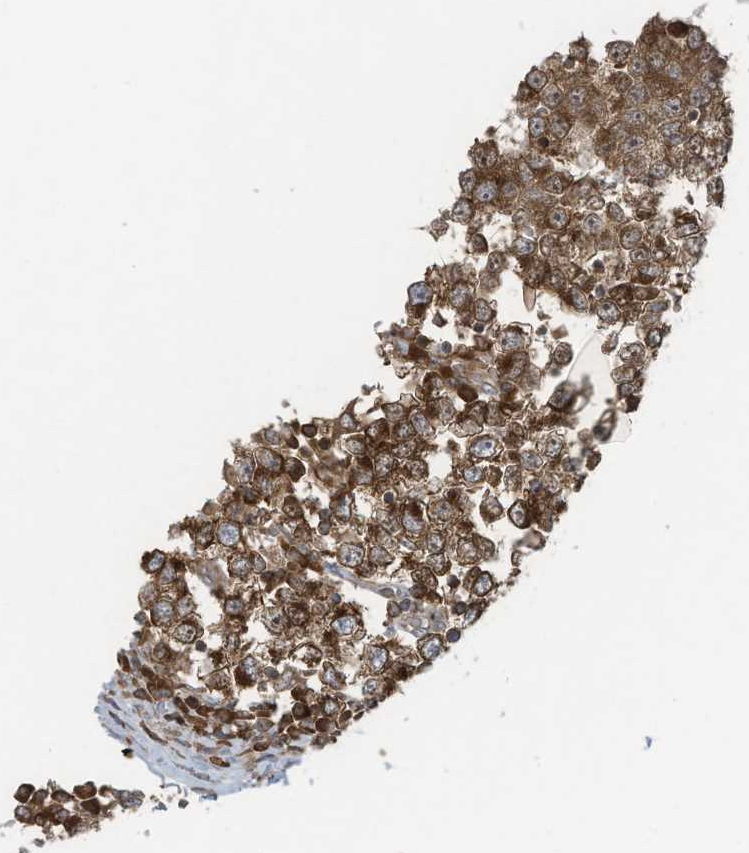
{"staining": {"intensity": "moderate", "quantity": ">75%", "location": "cytoplasmic/membranous,nuclear"}, "tissue": "testis cancer", "cell_type": "Tumor cells", "image_type": "cancer", "snomed": [{"axis": "morphology", "description": "Seminoma, NOS"}, {"axis": "topography", "description": "Testis"}], "caption": "Immunohistochemistry photomicrograph of testis cancer (seminoma) stained for a protein (brown), which exhibits medium levels of moderate cytoplasmic/membranous and nuclear expression in approximately >75% of tumor cells.", "gene": "OLA1", "patient": {"sex": "male", "age": 65}}